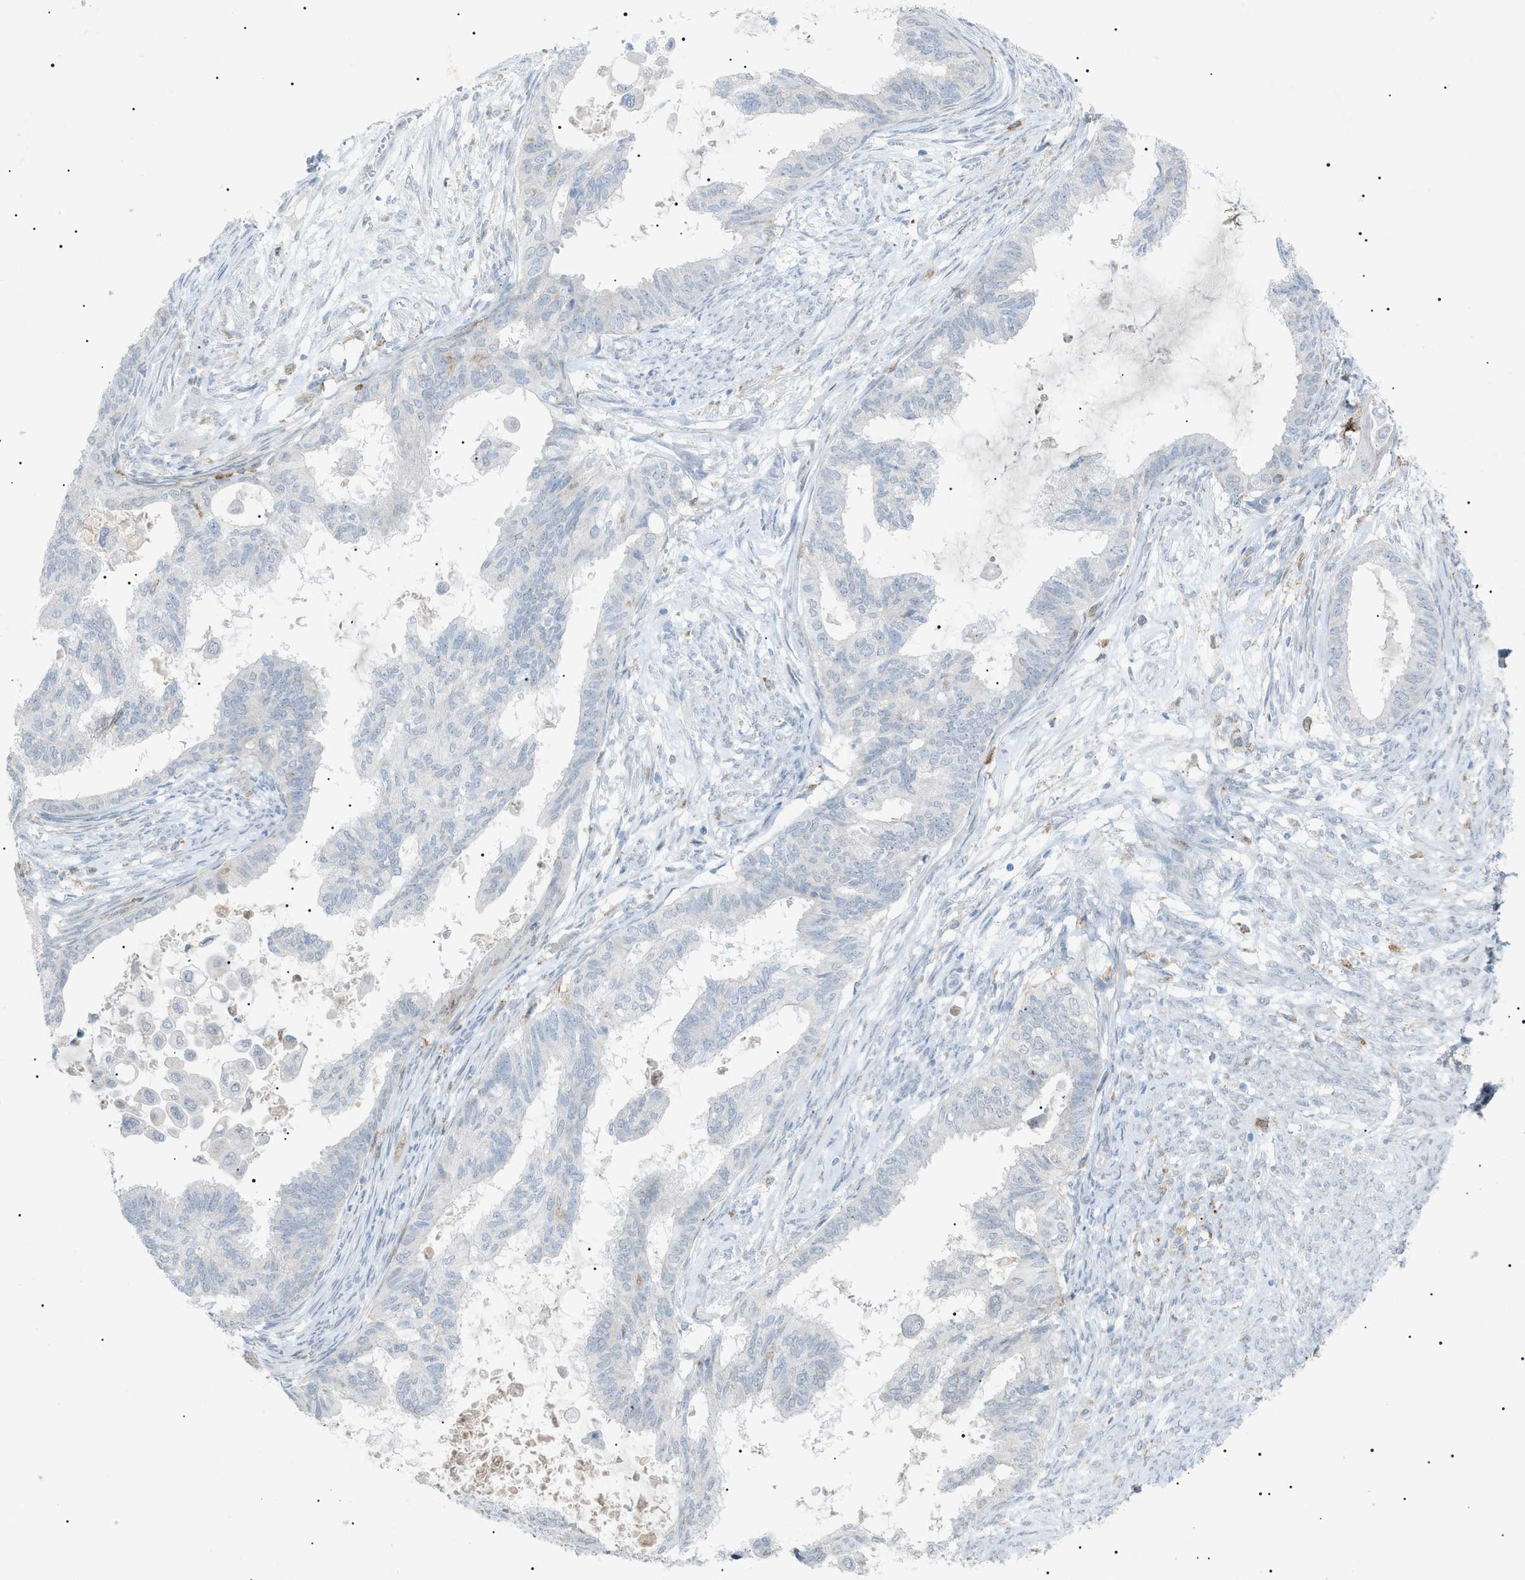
{"staining": {"intensity": "negative", "quantity": "none", "location": "none"}, "tissue": "cervical cancer", "cell_type": "Tumor cells", "image_type": "cancer", "snomed": [{"axis": "morphology", "description": "Normal tissue, NOS"}, {"axis": "morphology", "description": "Adenocarcinoma, NOS"}, {"axis": "topography", "description": "Cervix"}, {"axis": "topography", "description": "Endometrium"}], "caption": "This is an immunohistochemistry (IHC) micrograph of human cervical cancer (adenocarcinoma). There is no expression in tumor cells.", "gene": "BTK", "patient": {"sex": "female", "age": 86}}